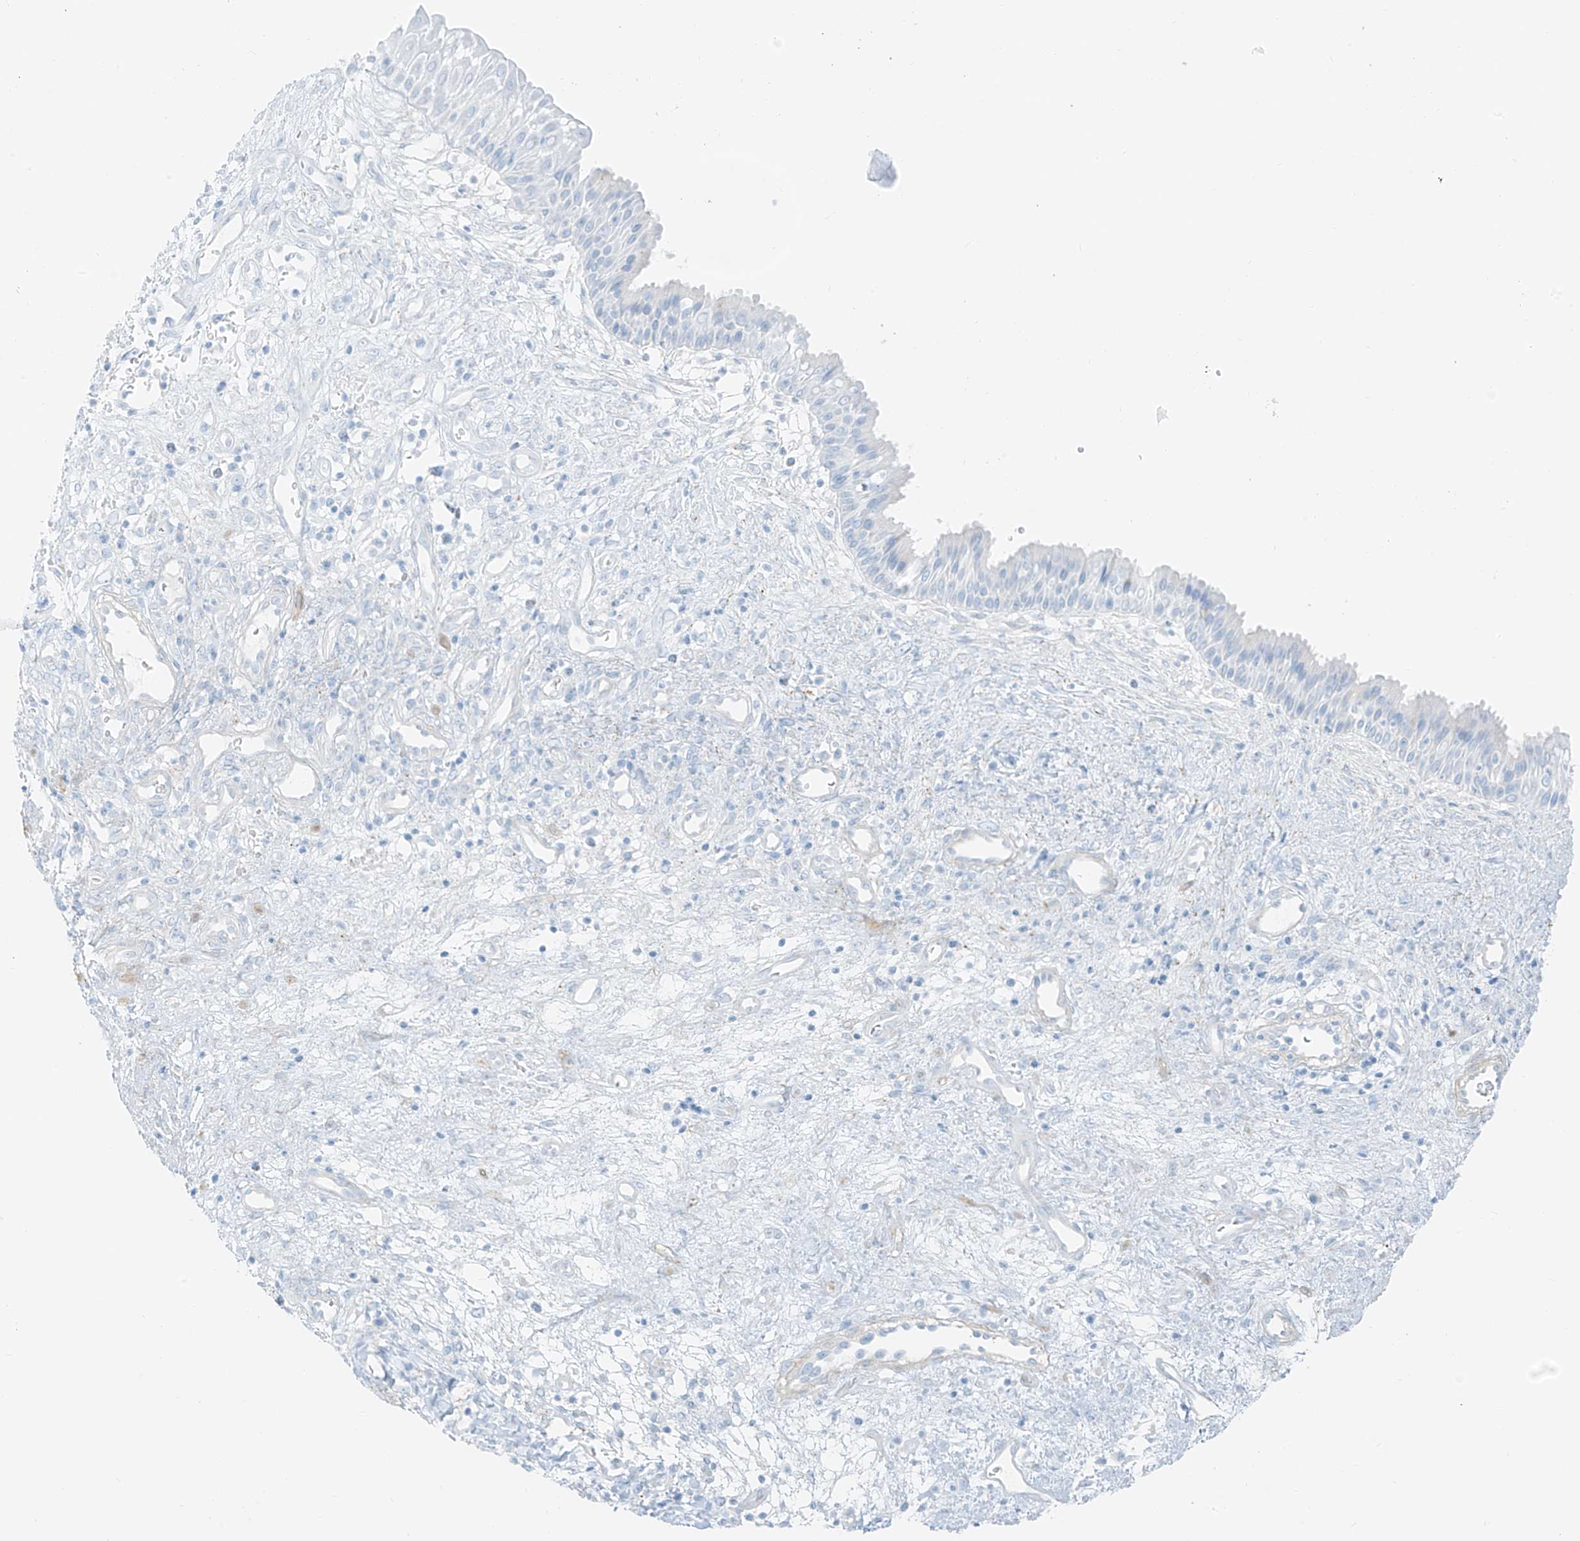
{"staining": {"intensity": "negative", "quantity": "none", "location": "none"}, "tissue": "nasopharynx", "cell_type": "Respiratory epithelial cells", "image_type": "normal", "snomed": [{"axis": "morphology", "description": "Normal tissue, NOS"}, {"axis": "topography", "description": "Nasopharynx"}], "caption": "The IHC image has no significant expression in respiratory epithelial cells of nasopharynx. (DAB immunohistochemistry visualized using brightfield microscopy, high magnification).", "gene": "SMCP", "patient": {"sex": "male", "age": 22}}